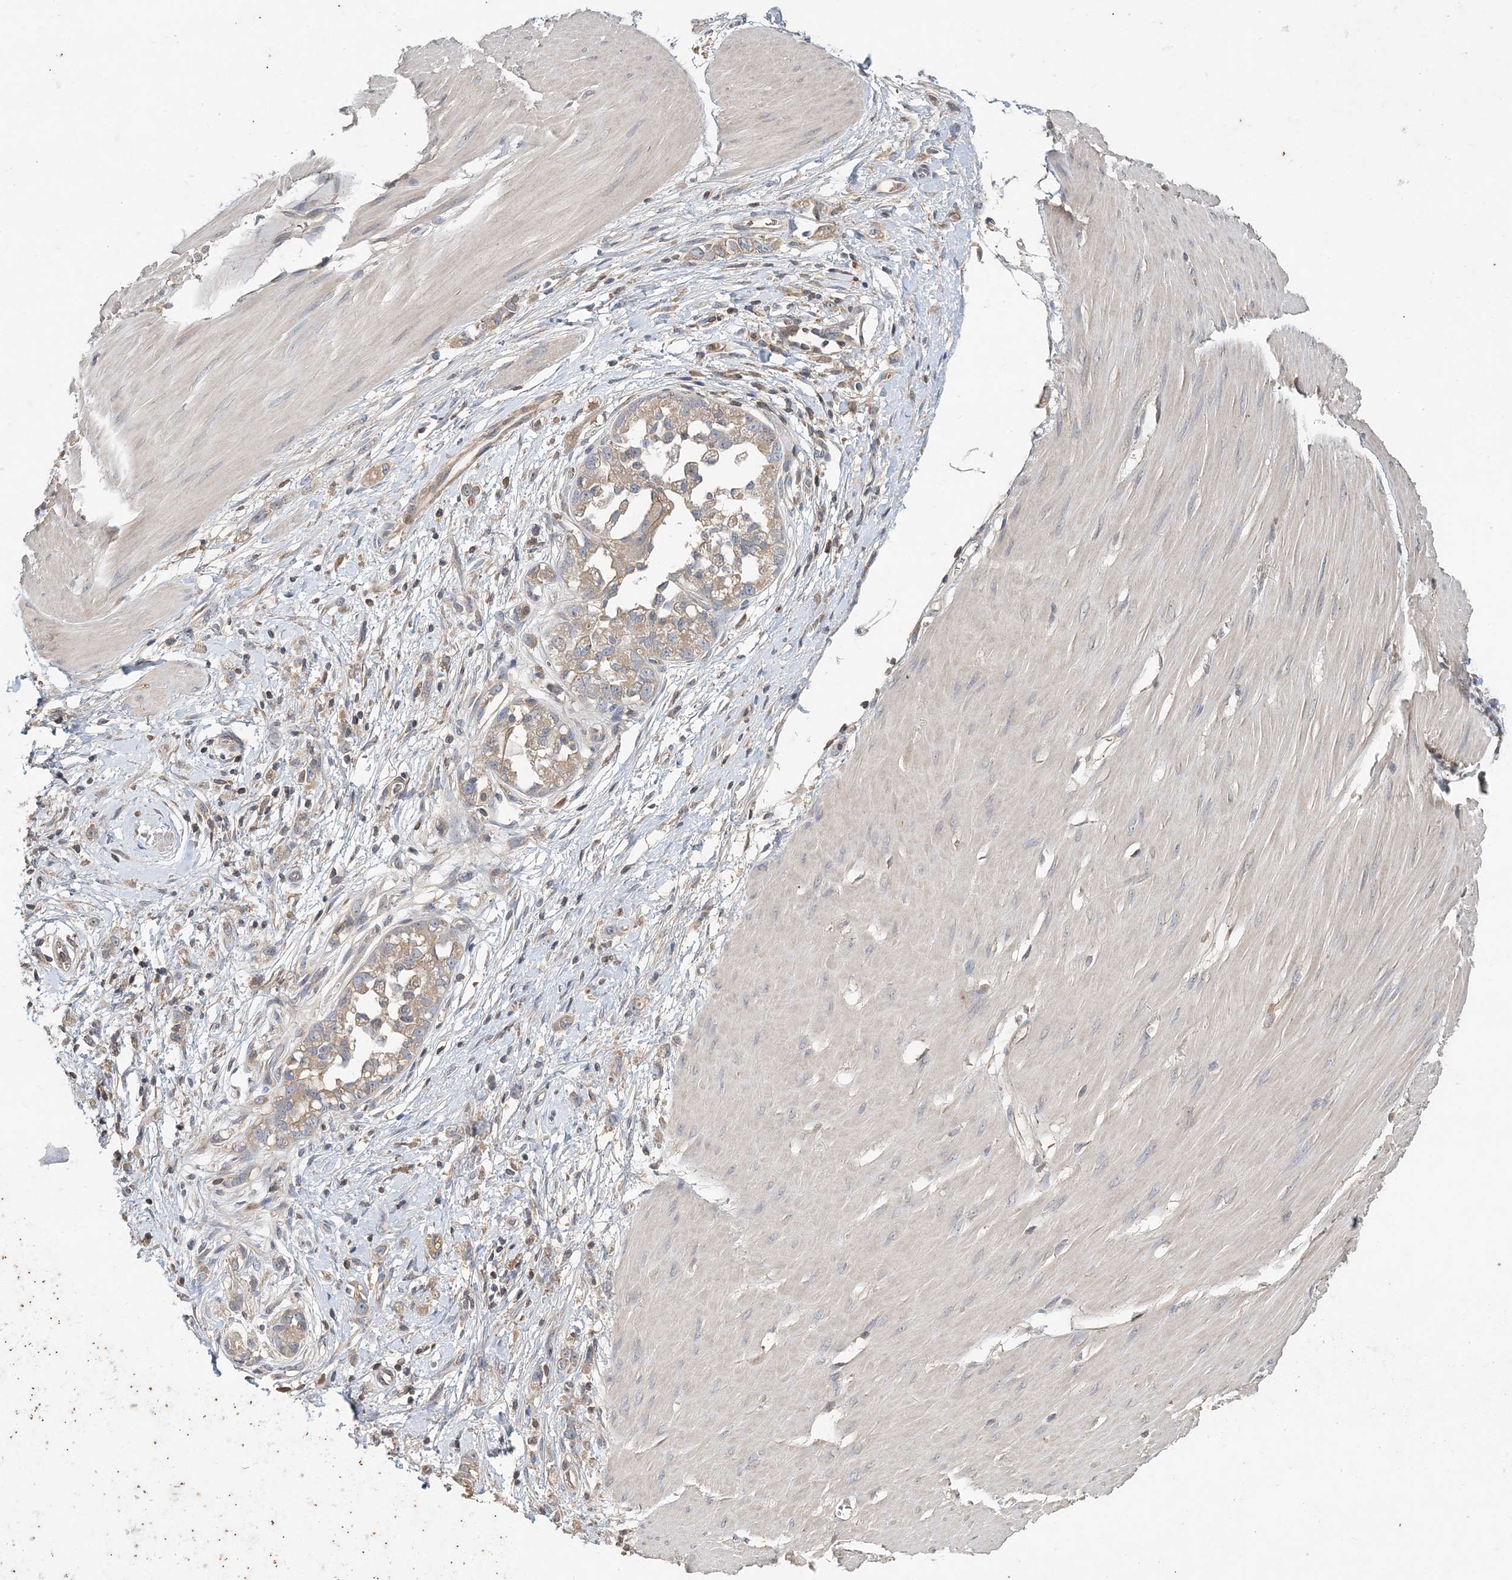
{"staining": {"intensity": "weak", "quantity": ">75%", "location": "cytoplasmic/membranous"}, "tissue": "stomach cancer", "cell_type": "Tumor cells", "image_type": "cancer", "snomed": [{"axis": "morphology", "description": "Adenocarcinoma, NOS"}, {"axis": "topography", "description": "Stomach"}], "caption": "Immunohistochemistry of adenocarcinoma (stomach) demonstrates low levels of weak cytoplasmic/membranous staining in approximately >75% of tumor cells.", "gene": "SYCP3", "patient": {"sex": "female", "age": 76}}